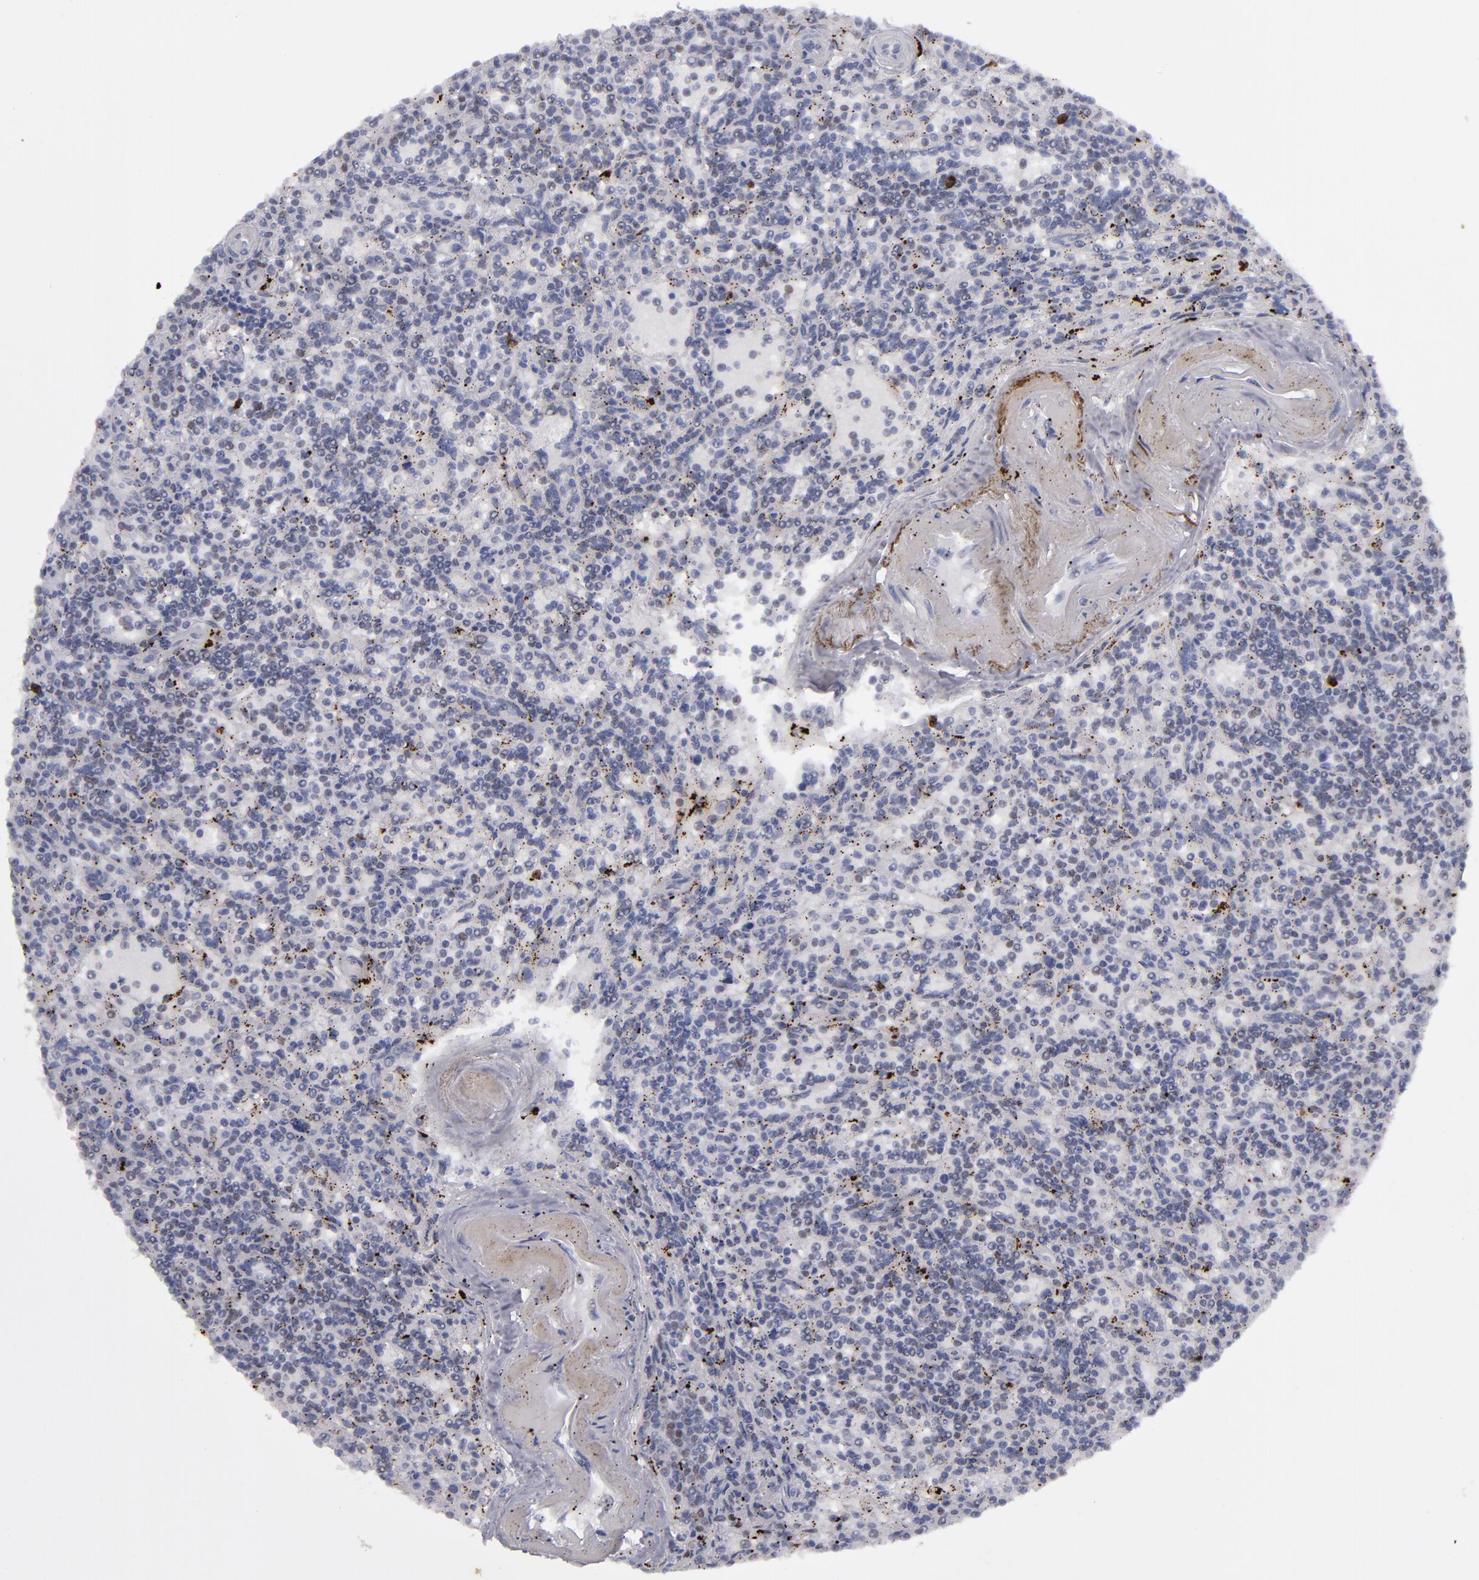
{"staining": {"intensity": "weak", "quantity": "<25%", "location": "nuclear"}, "tissue": "lymphoma", "cell_type": "Tumor cells", "image_type": "cancer", "snomed": [{"axis": "morphology", "description": "Malignant lymphoma, non-Hodgkin's type, Low grade"}, {"axis": "topography", "description": "Spleen"}], "caption": "Tumor cells show no significant protein positivity in lymphoma.", "gene": "IRF4", "patient": {"sex": "male", "age": 73}}